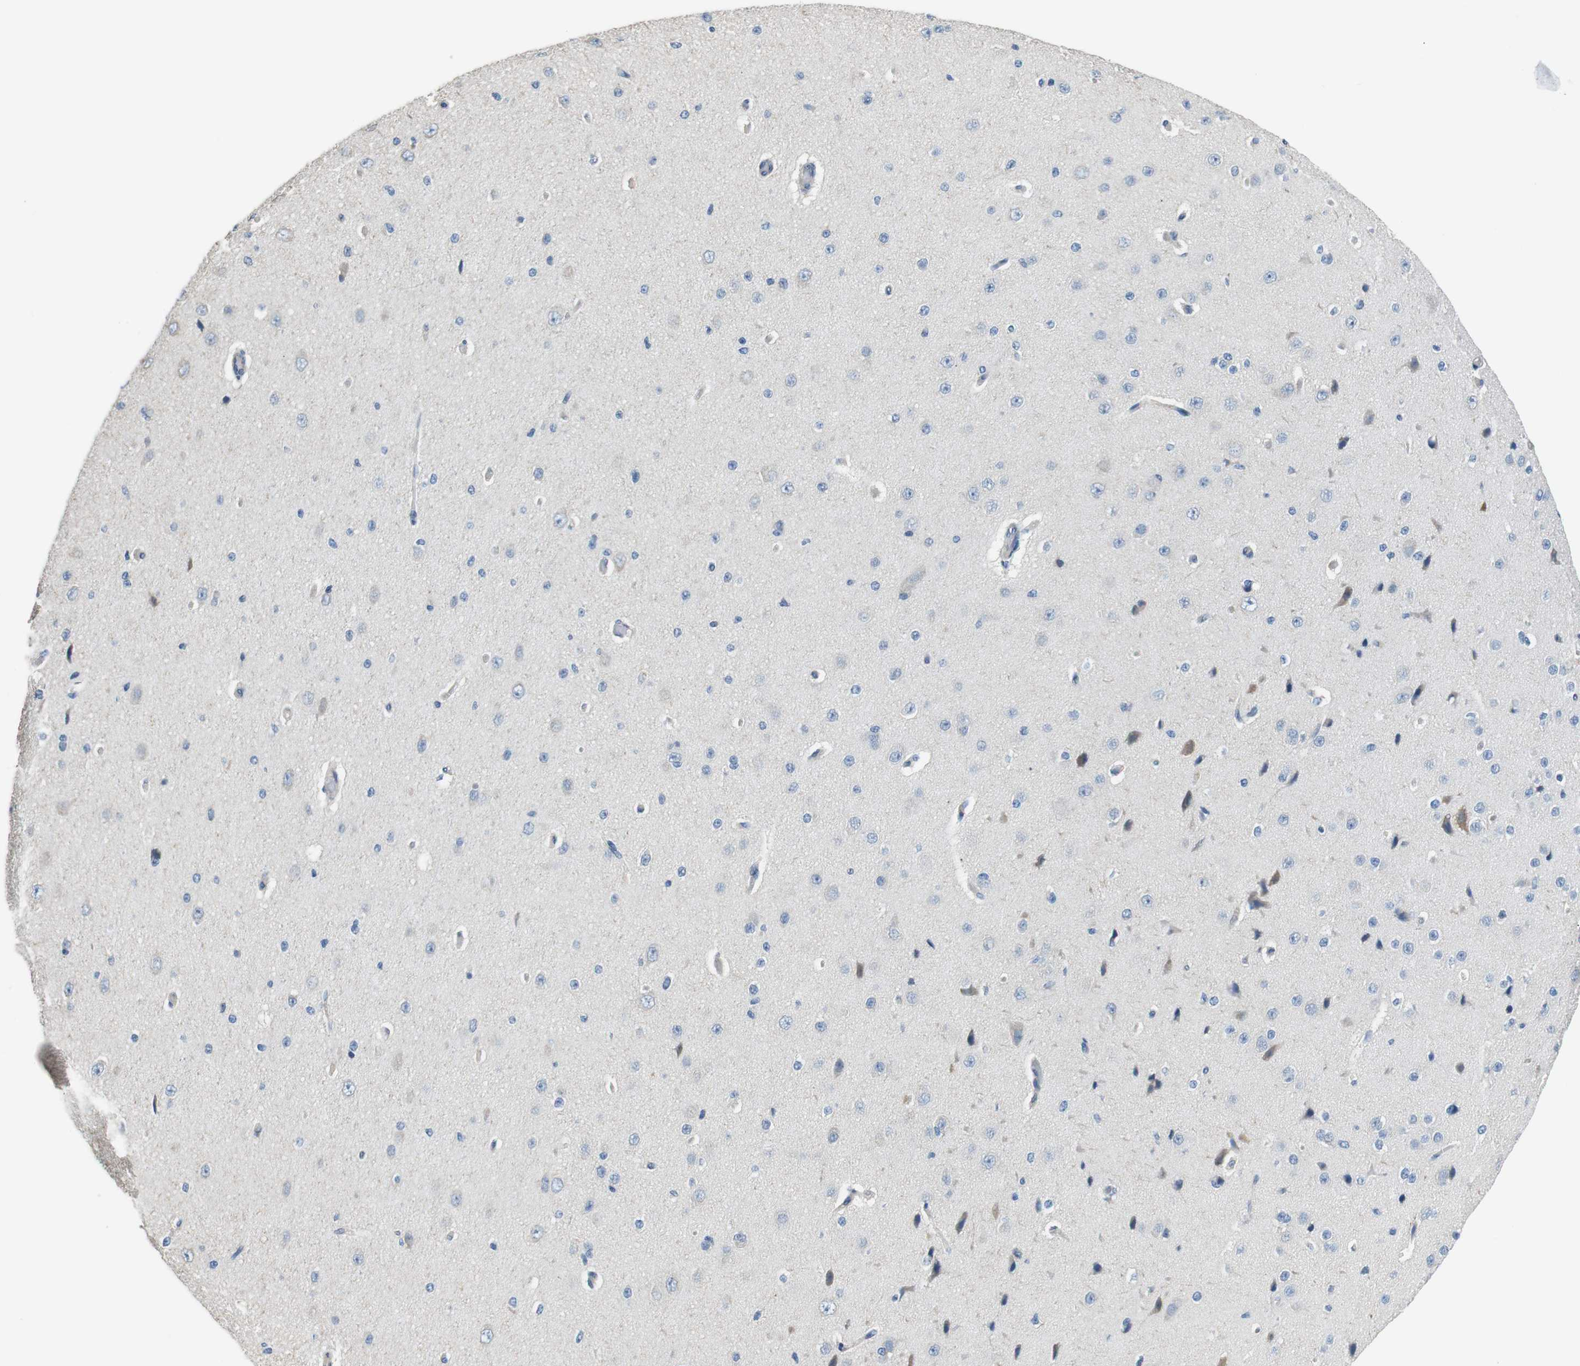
{"staining": {"intensity": "negative", "quantity": "none", "location": "none"}, "tissue": "cerebral cortex", "cell_type": "Endothelial cells", "image_type": "normal", "snomed": [{"axis": "morphology", "description": "Normal tissue, NOS"}, {"axis": "morphology", "description": "Developmental malformation"}, {"axis": "topography", "description": "Cerebral cortex"}], "caption": "This is a histopathology image of IHC staining of normal cerebral cortex, which shows no staining in endothelial cells. Brightfield microscopy of IHC stained with DAB (3,3'-diaminobenzidine) (brown) and hematoxylin (blue), captured at high magnification.", "gene": "CD6", "patient": {"sex": "female", "age": 30}}